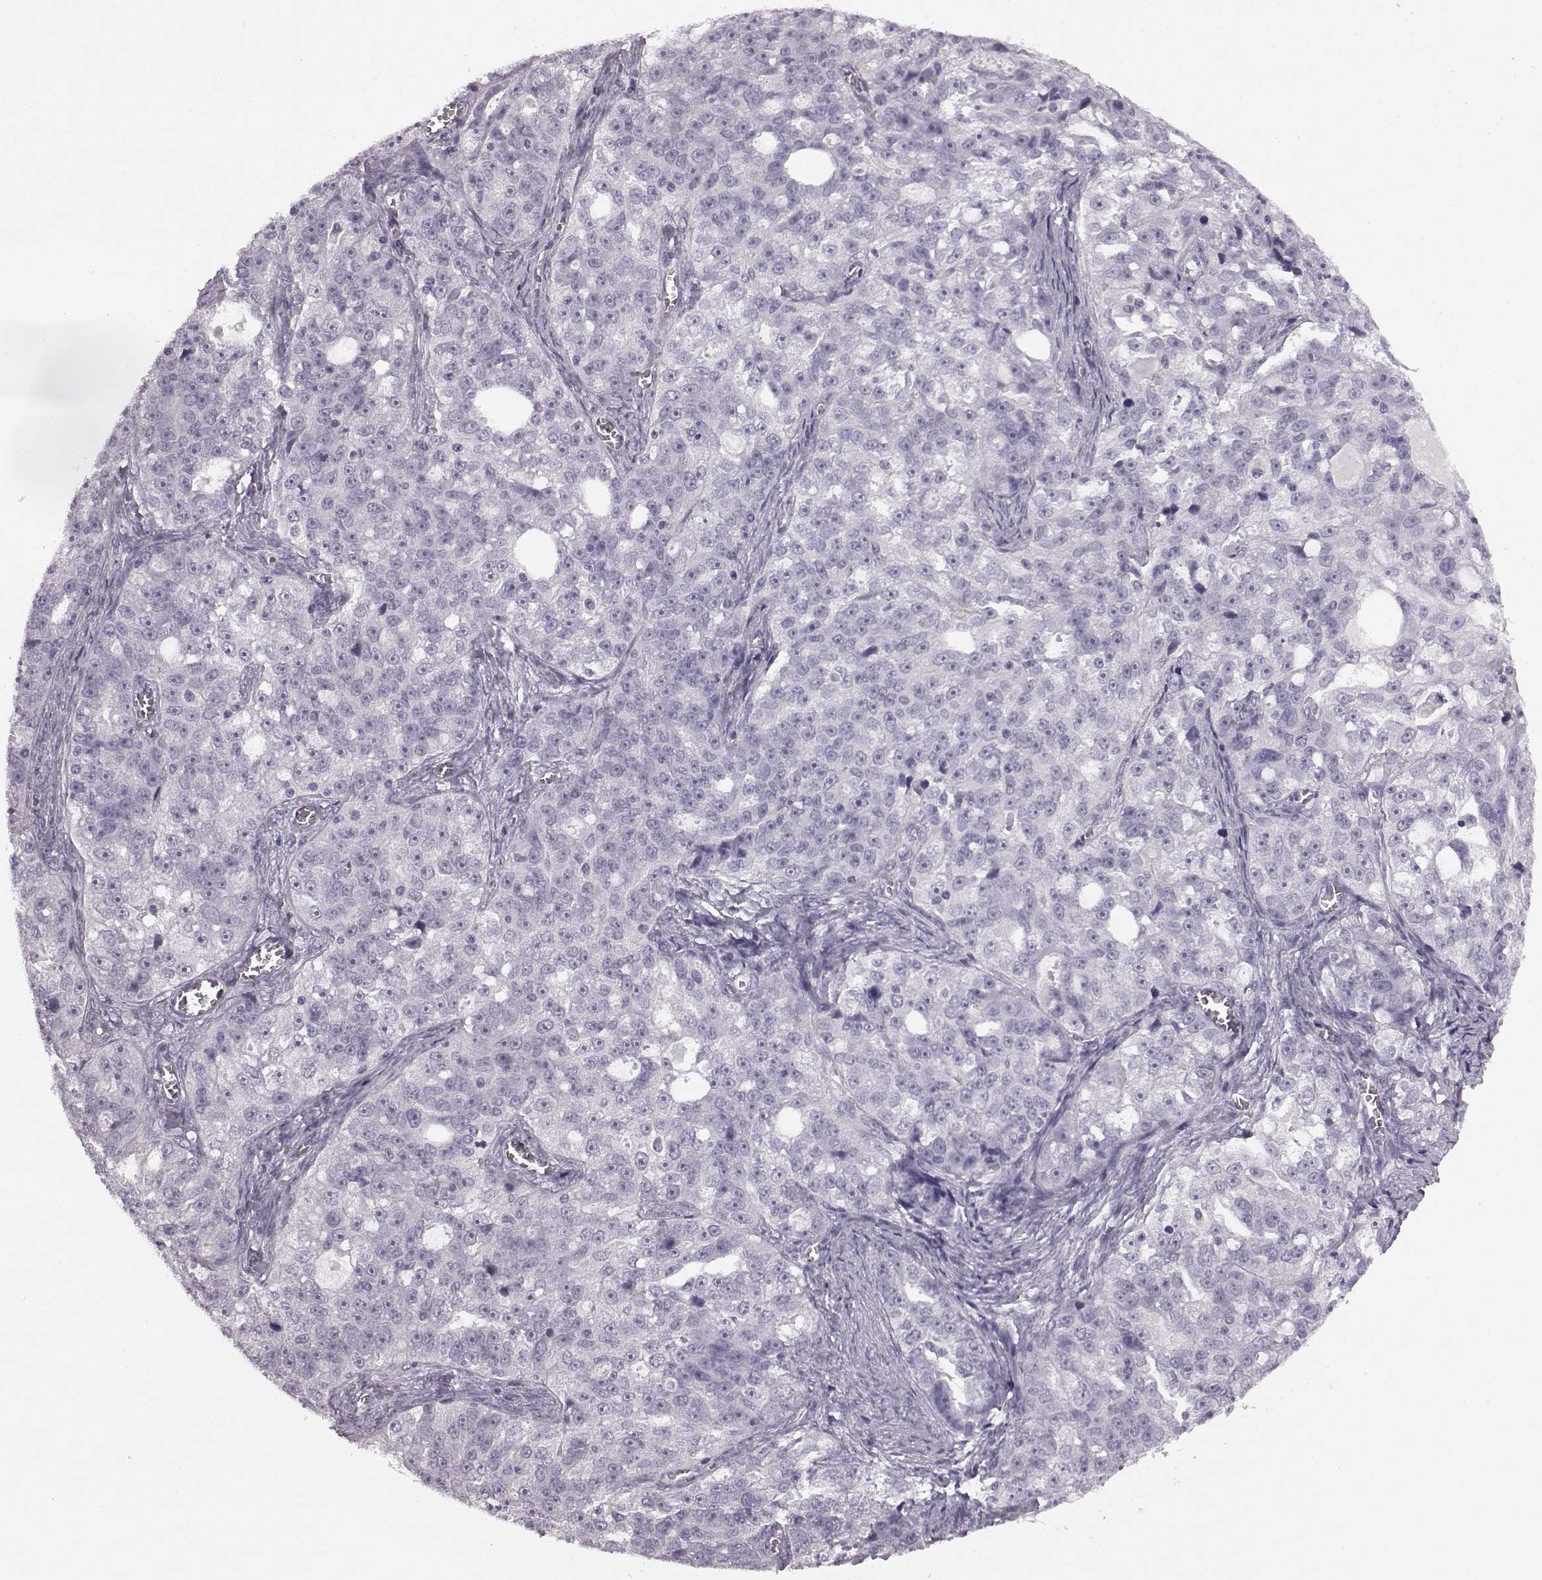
{"staining": {"intensity": "negative", "quantity": "none", "location": "none"}, "tissue": "ovarian cancer", "cell_type": "Tumor cells", "image_type": "cancer", "snomed": [{"axis": "morphology", "description": "Cystadenocarcinoma, serous, NOS"}, {"axis": "topography", "description": "Ovary"}], "caption": "The histopathology image exhibits no staining of tumor cells in ovarian cancer (serous cystadenocarcinoma).", "gene": "AIPL1", "patient": {"sex": "female", "age": 51}}